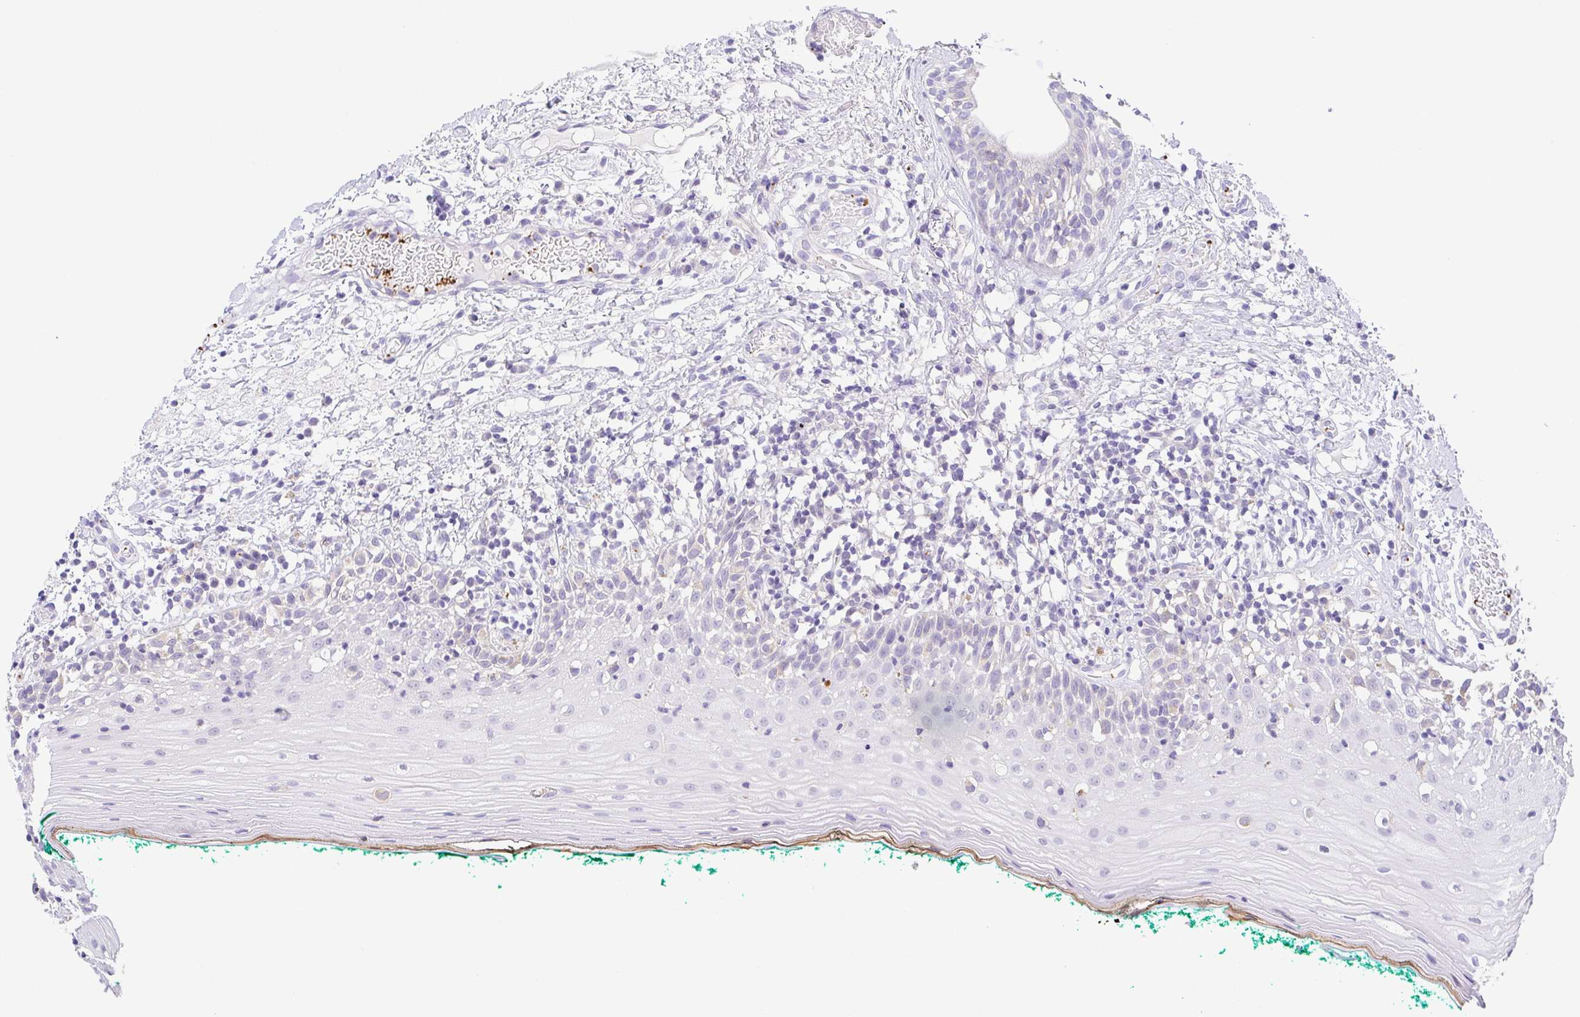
{"staining": {"intensity": "negative", "quantity": "none", "location": "none"}, "tissue": "oral mucosa", "cell_type": "Squamous epithelial cells", "image_type": "normal", "snomed": [{"axis": "morphology", "description": "Normal tissue, NOS"}, {"axis": "topography", "description": "Oral tissue"}], "caption": "Human oral mucosa stained for a protein using immunohistochemistry shows no expression in squamous epithelial cells.", "gene": "PRR14L", "patient": {"sex": "female", "age": 83}}